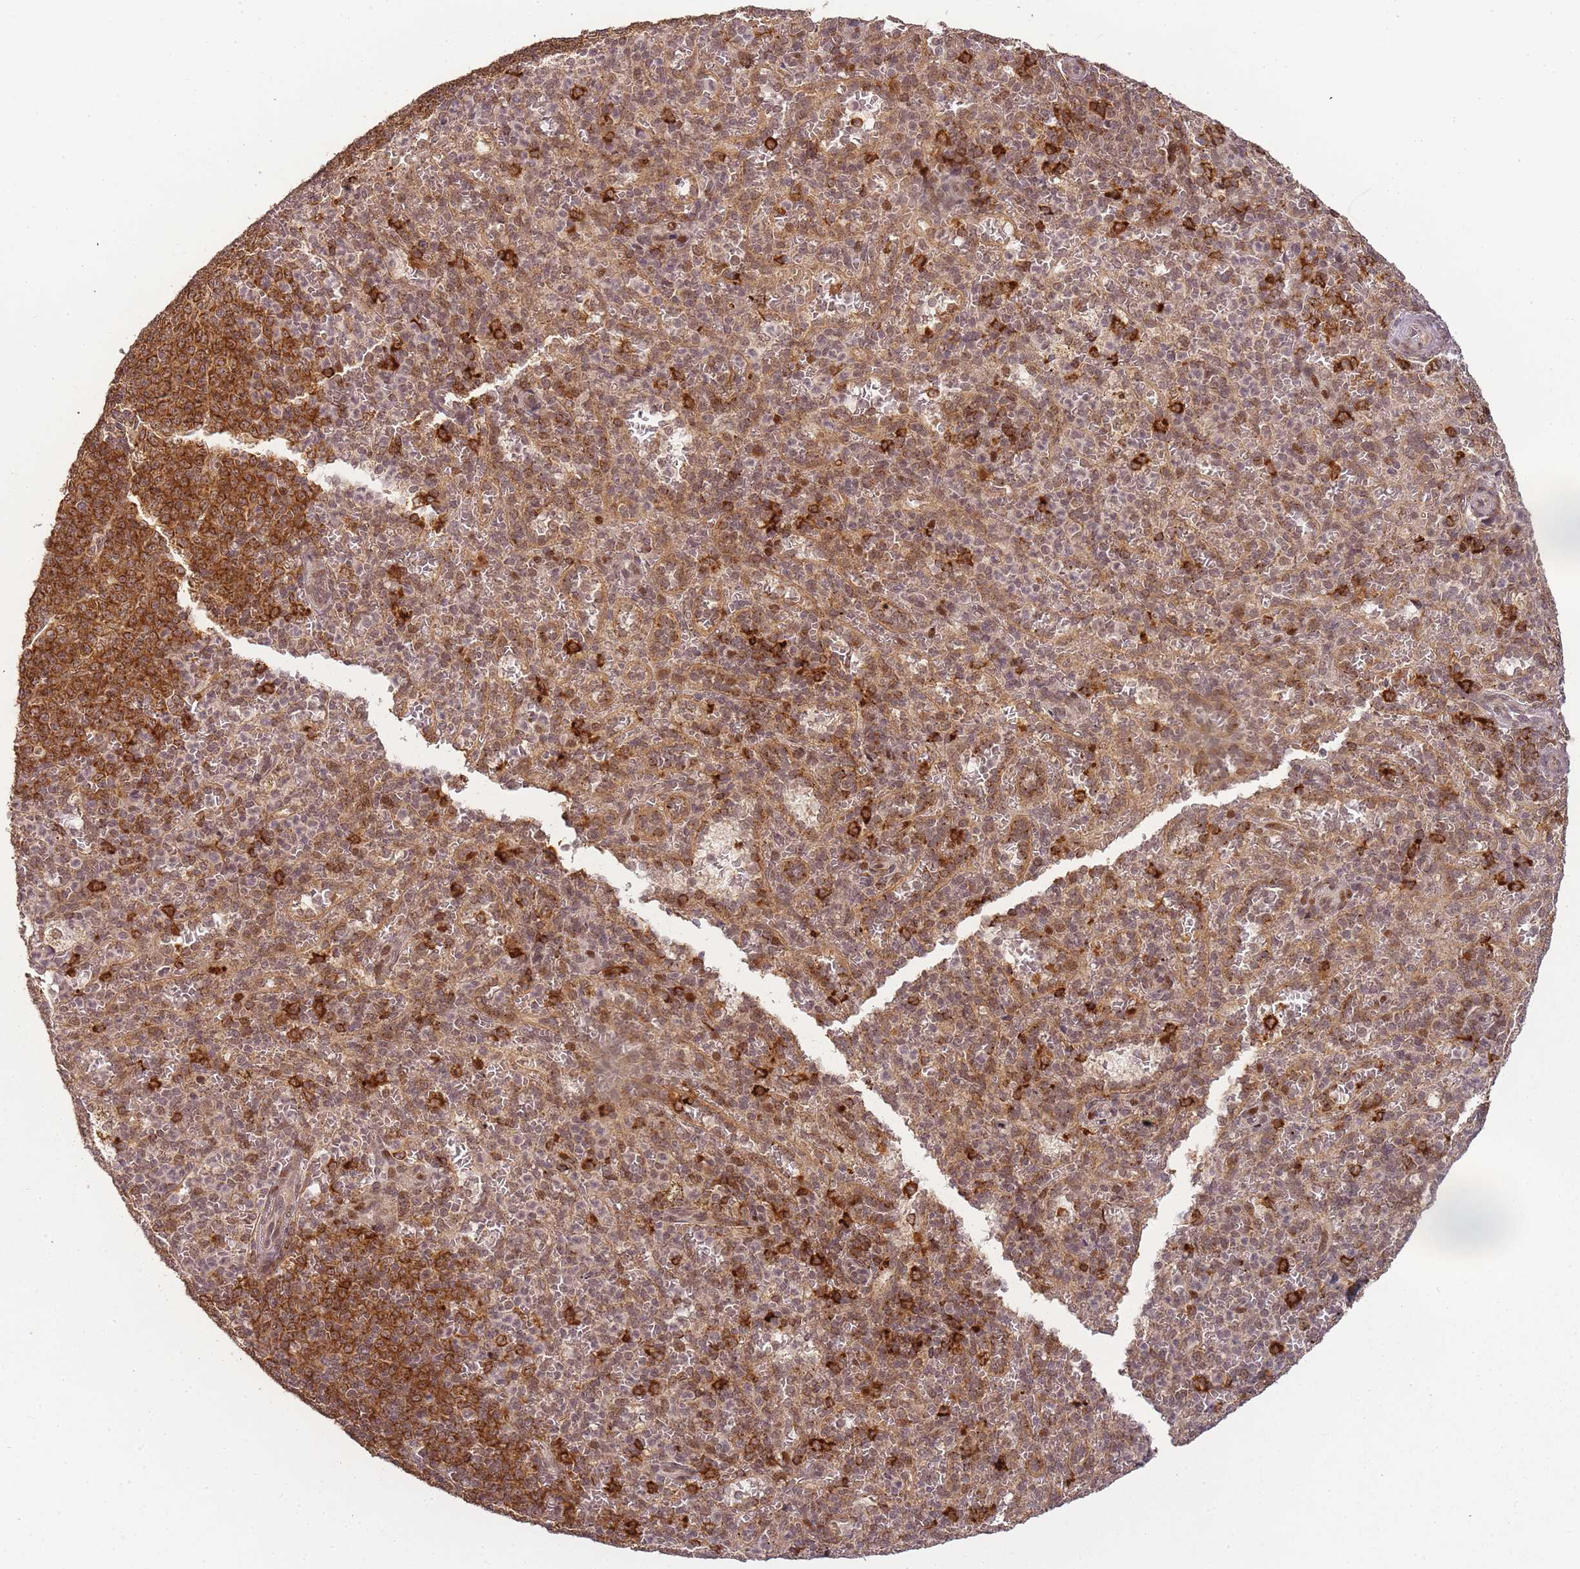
{"staining": {"intensity": "weak", "quantity": ">75%", "location": "cytoplasmic/membranous,nuclear"}, "tissue": "spleen", "cell_type": "Cells in red pulp", "image_type": "normal", "snomed": [{"axis": "morphology", "description": "Normal tissue, NOS"}, {"axis": "topography", "description": "Spleen"}], "caption": "Benign spleen was stained to show a protein in brown. There is low levels of weak cytoplasmic/membranous,nuclear staining in approximately >75% of cells in red pulp. Immunohistochemistry stains the protein of interest in brown and the nuclei are stained blue.", "gene": "ZNF497", "patient": {"sex": "female", "age": 21}}